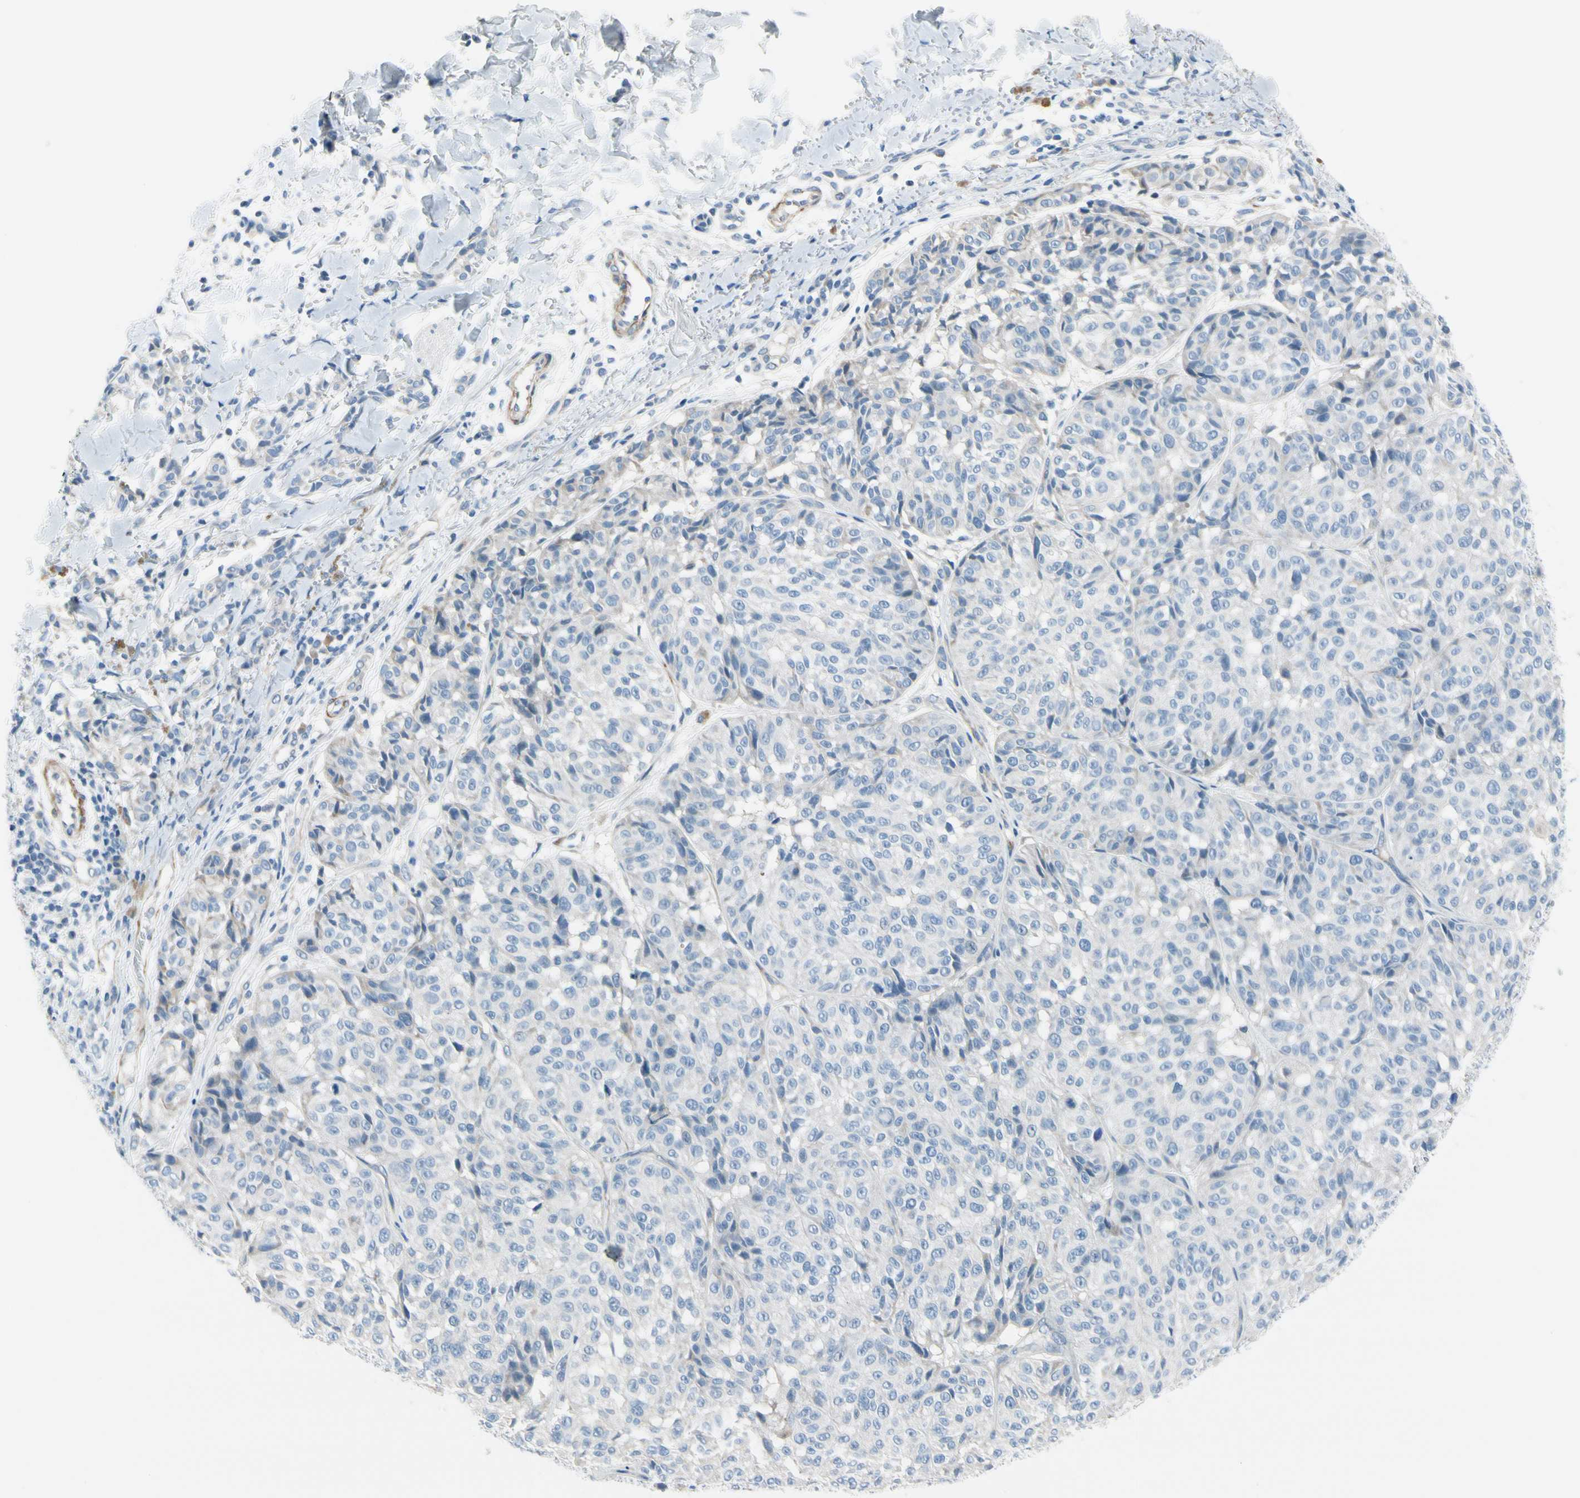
{"staining": {"intensity": "negative", "quantity": "none", "location": "none"}, "tissue": "melanoma", "cell_type": "Tumor cells", "image_type": "cancer", "snomed": [{"axis": "morphology", "description": "Malignant melanoma, NOS"}, {"axis": "topography", "description": "Skin"}], "caption": "Tumor cells are negative for brown protein staining in malignant melanoma.", "gene": "FCER2", "patient": {"sex": "female", "age": 46}}